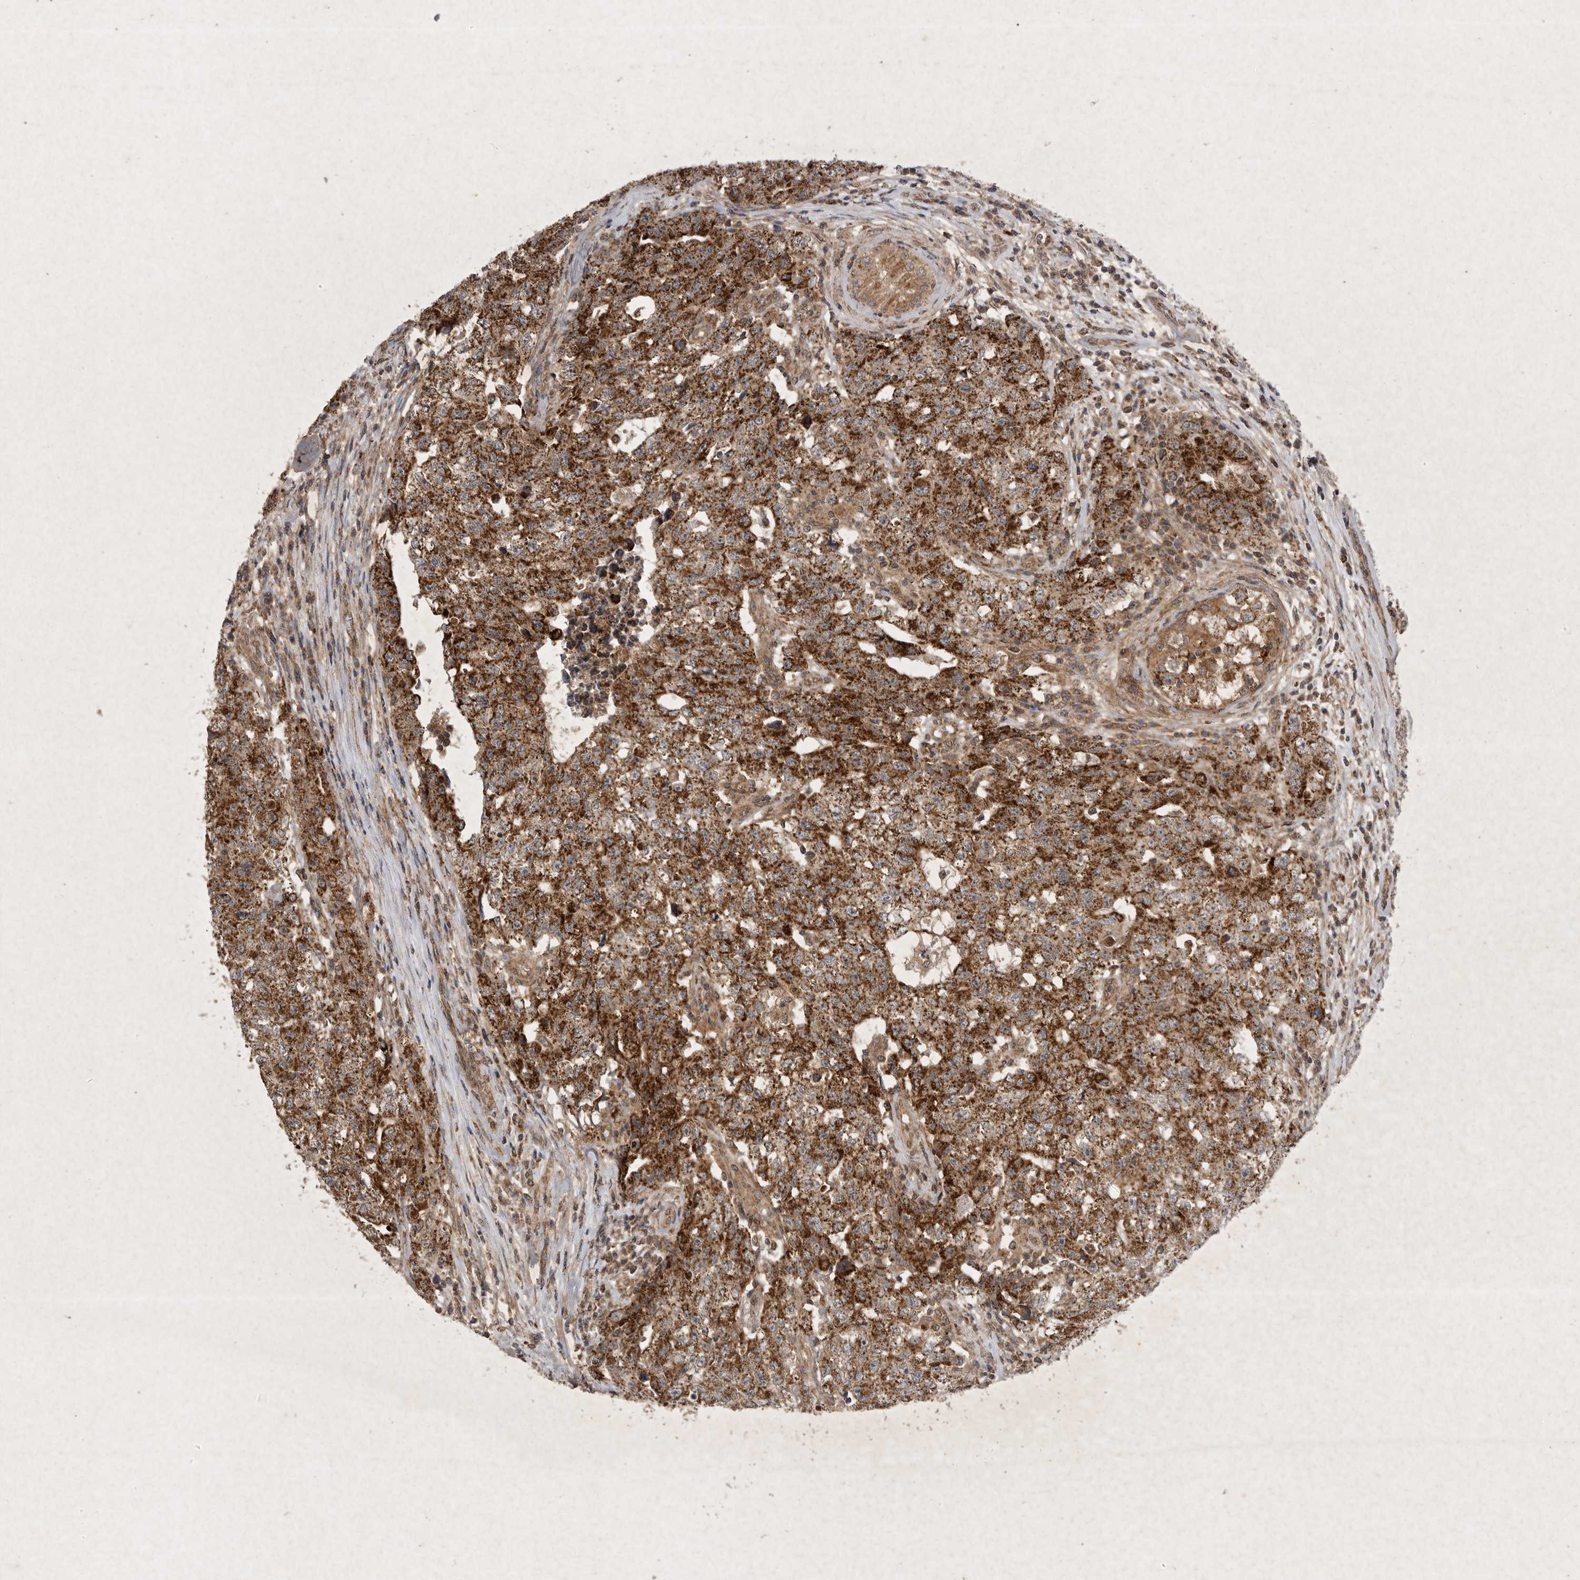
{"staining": {"intensity": "strong", "quantity": ">75%", "location": "cytoplasmic/membranous"}, "tissue": "testis cancer", "cell_type": "Tumor cells", "image_type": "cancer", "snomed": [{"axis": "morphology", "description": "Carcinoma, Embryonal, NOS"}, {"axis": "topography", "description": "Testis"}], "caption": "Immunohistochemistry (IHC) micrograph of testis cancer stained for a protein (brown), which demonstrates high levels of strong cytoplasmic/membranous positivity in about >75% of tumor cells.", "gene": "DDR1", "patient": {"sex": "male", "age": 28}}